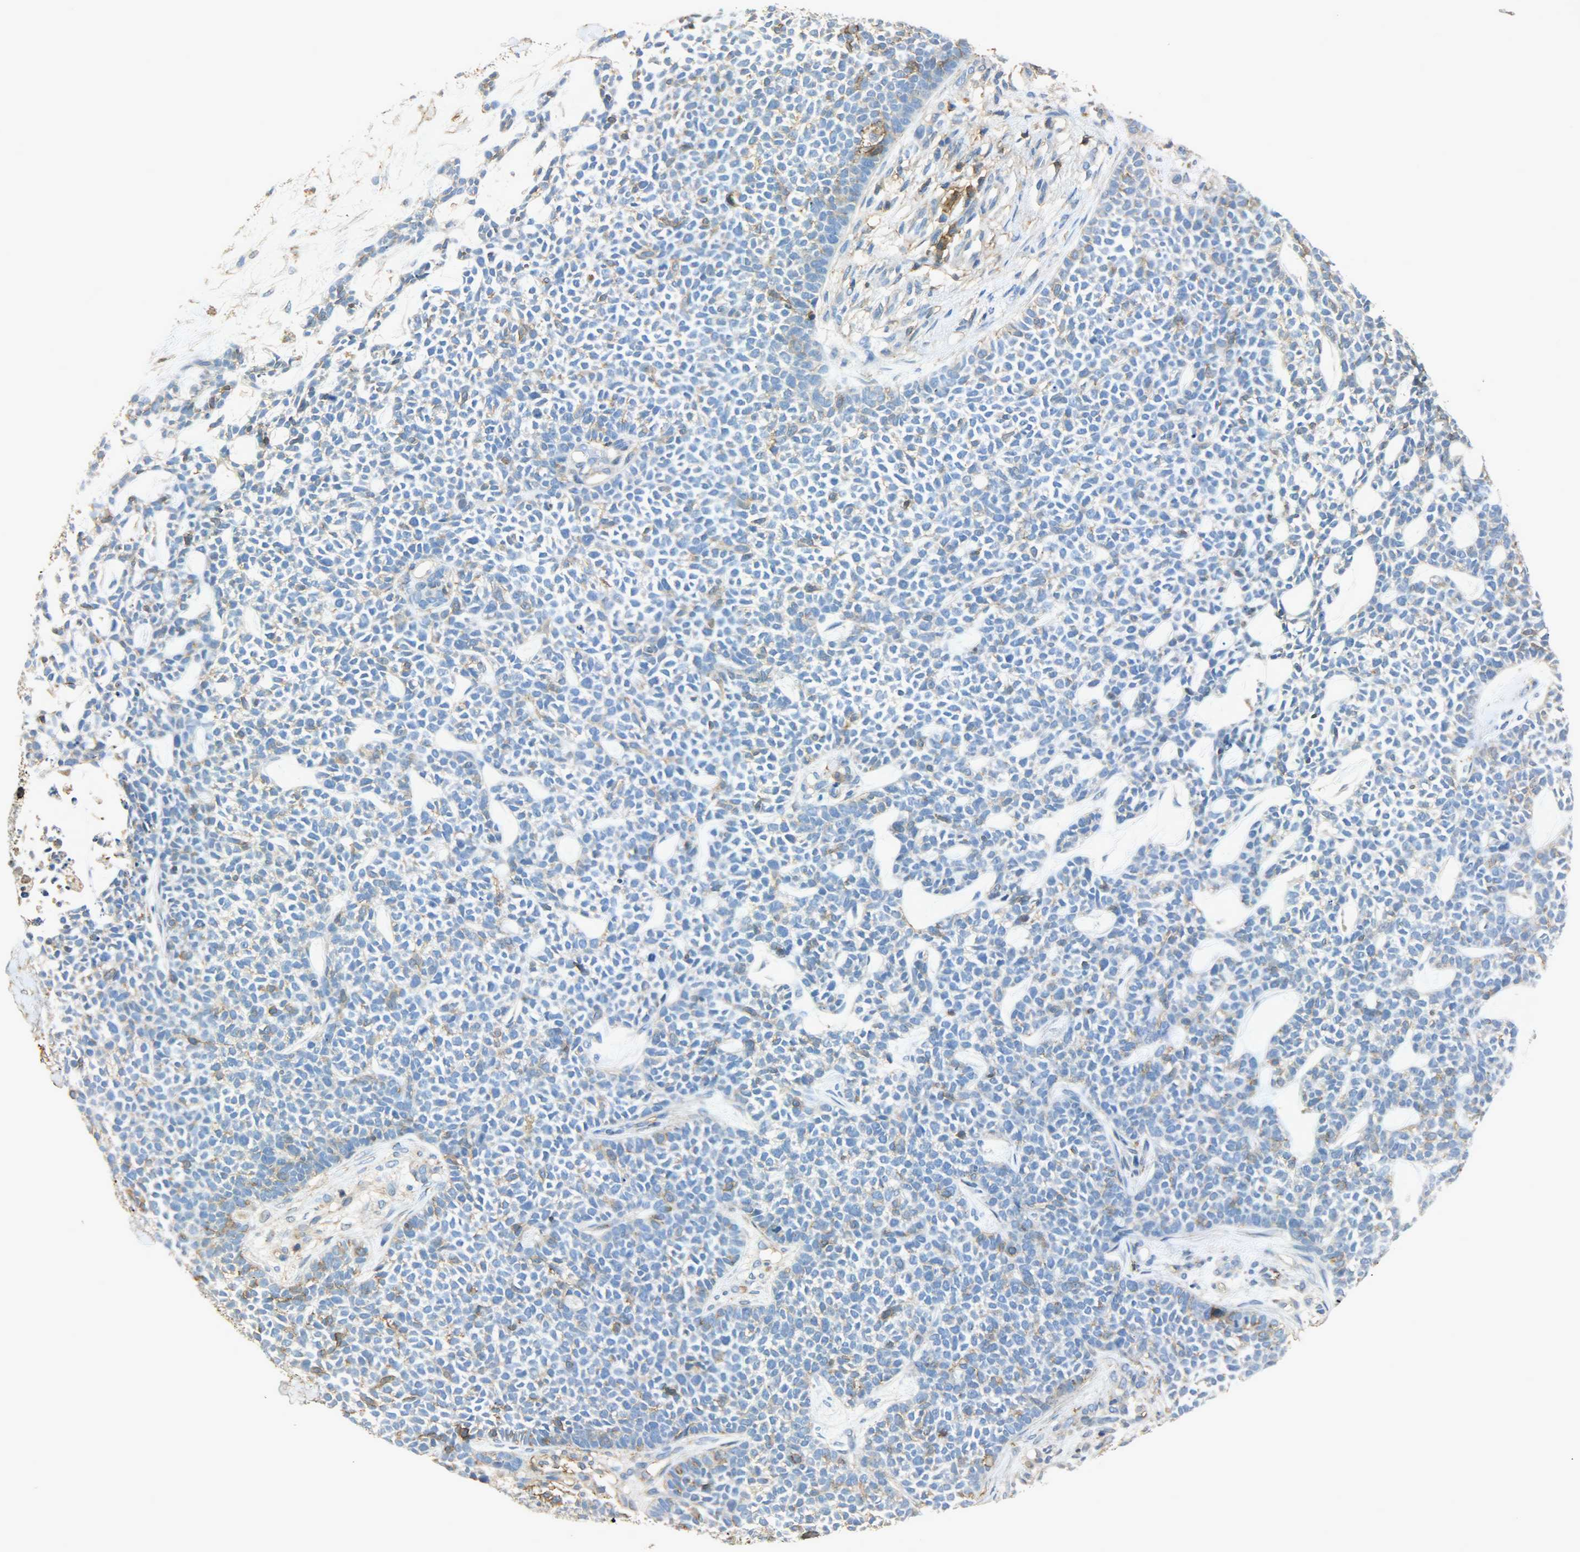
{"staining": {"intensity": "moderate", "quantity": "<25%", "location": "cytoplasmic/membranous"}, "tissue": "skin cancer", "cell_type": "Tumor cells", "image_type": "cancer", "snomed": [{"axis": "morphology", "description": "Basal cell carcinoma"}, {"axis": "topography", "description": "Skin"}], "caption": "Protein expression analysis of human skin basal cell carcinoma reveals moderate cytoplasmic/membranous staining in about <25% of tumor cells. (DAB = brown stain, brightfield microscopy at high magnification).", "gene": "ANXA6", "patient": {"sex": "female", "age": 84}}